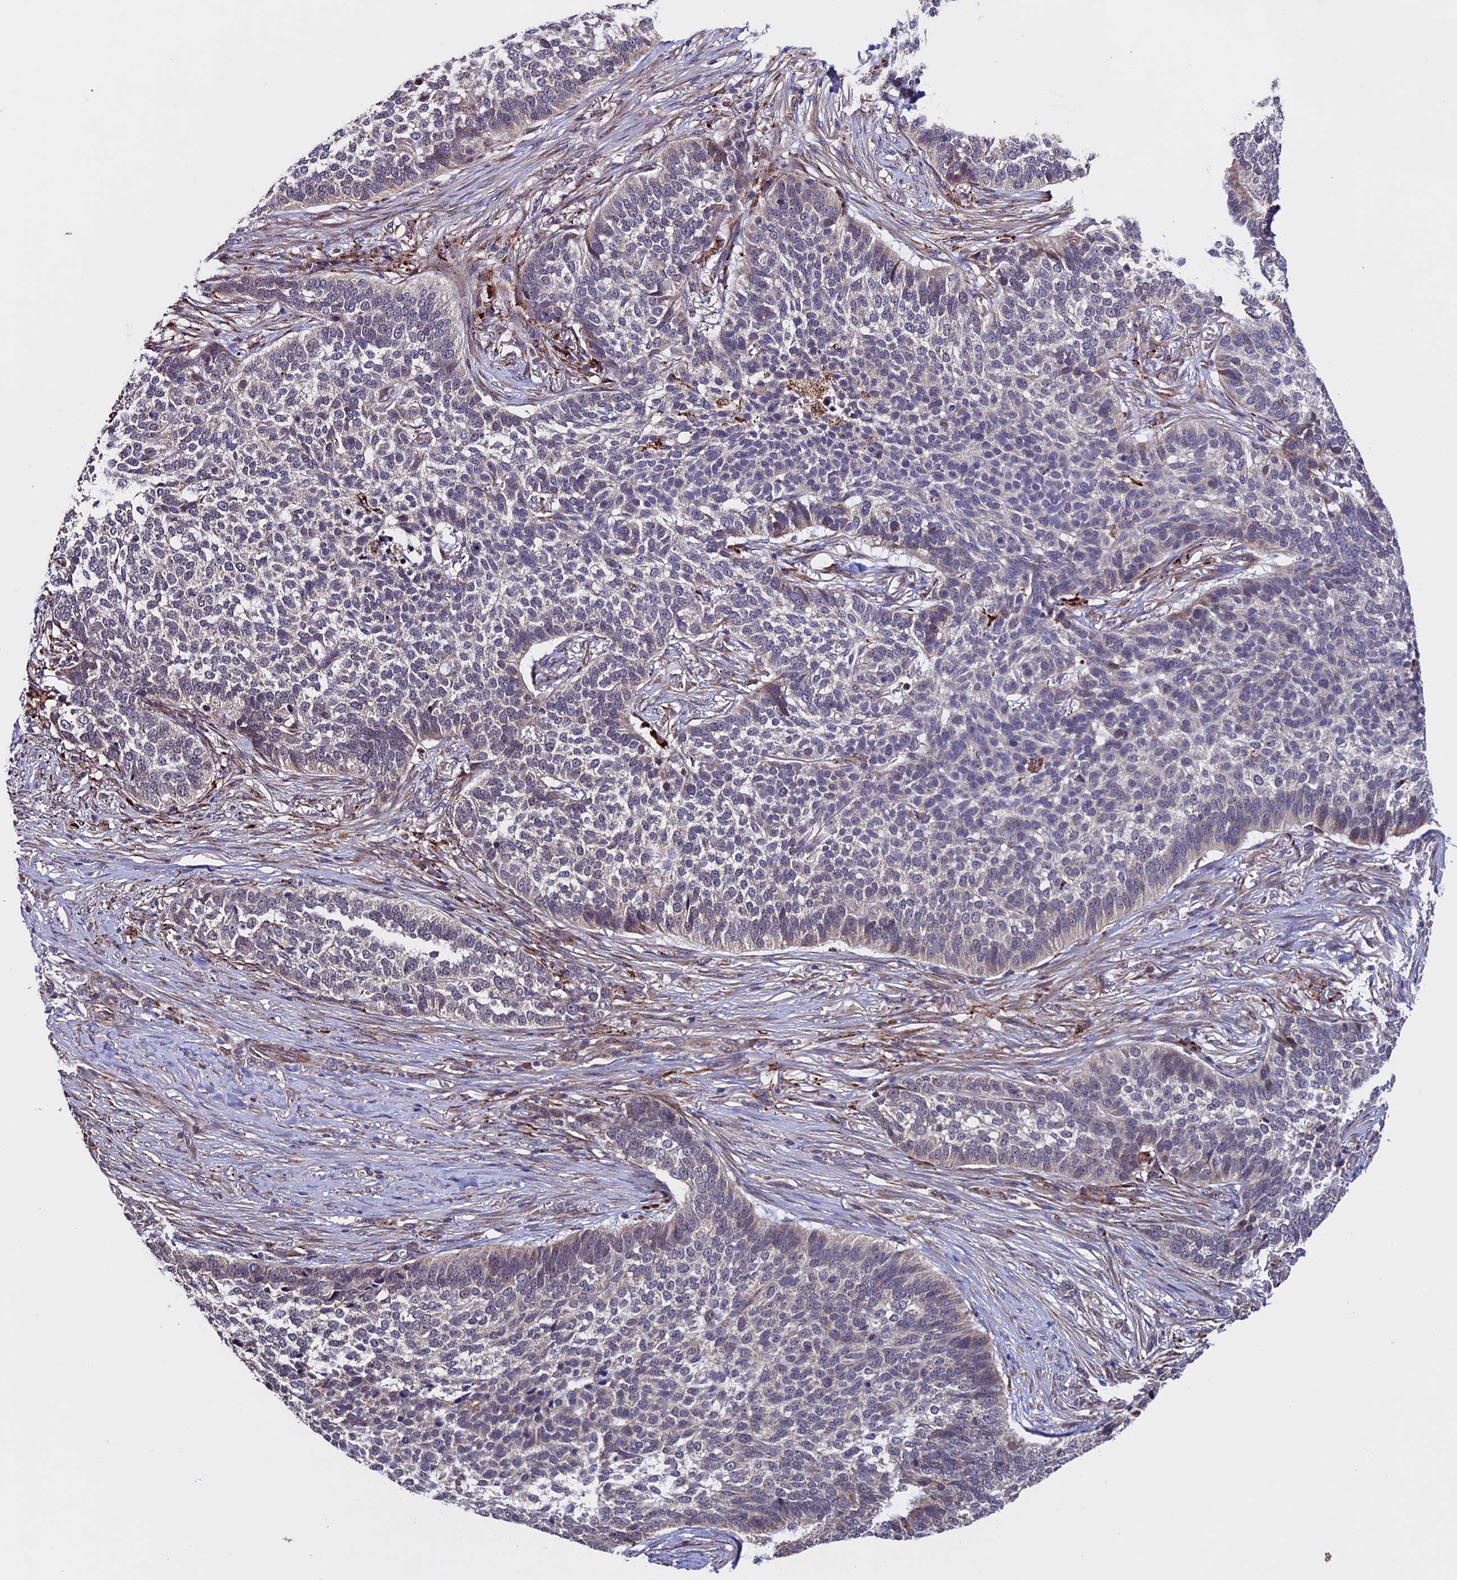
{"staining": {"intensity": "negative", "quantity": "none", "location": "none"}, "tissue": "skin cancer", "cell_type": "Tumor cells", "image_type": "cancer", "snomed": [{"axis": "morphology", "description": "Basal cell carcinoma"}, {"axis": "topography", "description": "Skin"}], "caption": "DAB immunohistochemical staining of human skin basal cell carcinoma demonstrates no significant expression in tumor cells.", "gene": "RNF17", "patient": {"sex": "male", "age": 85}}